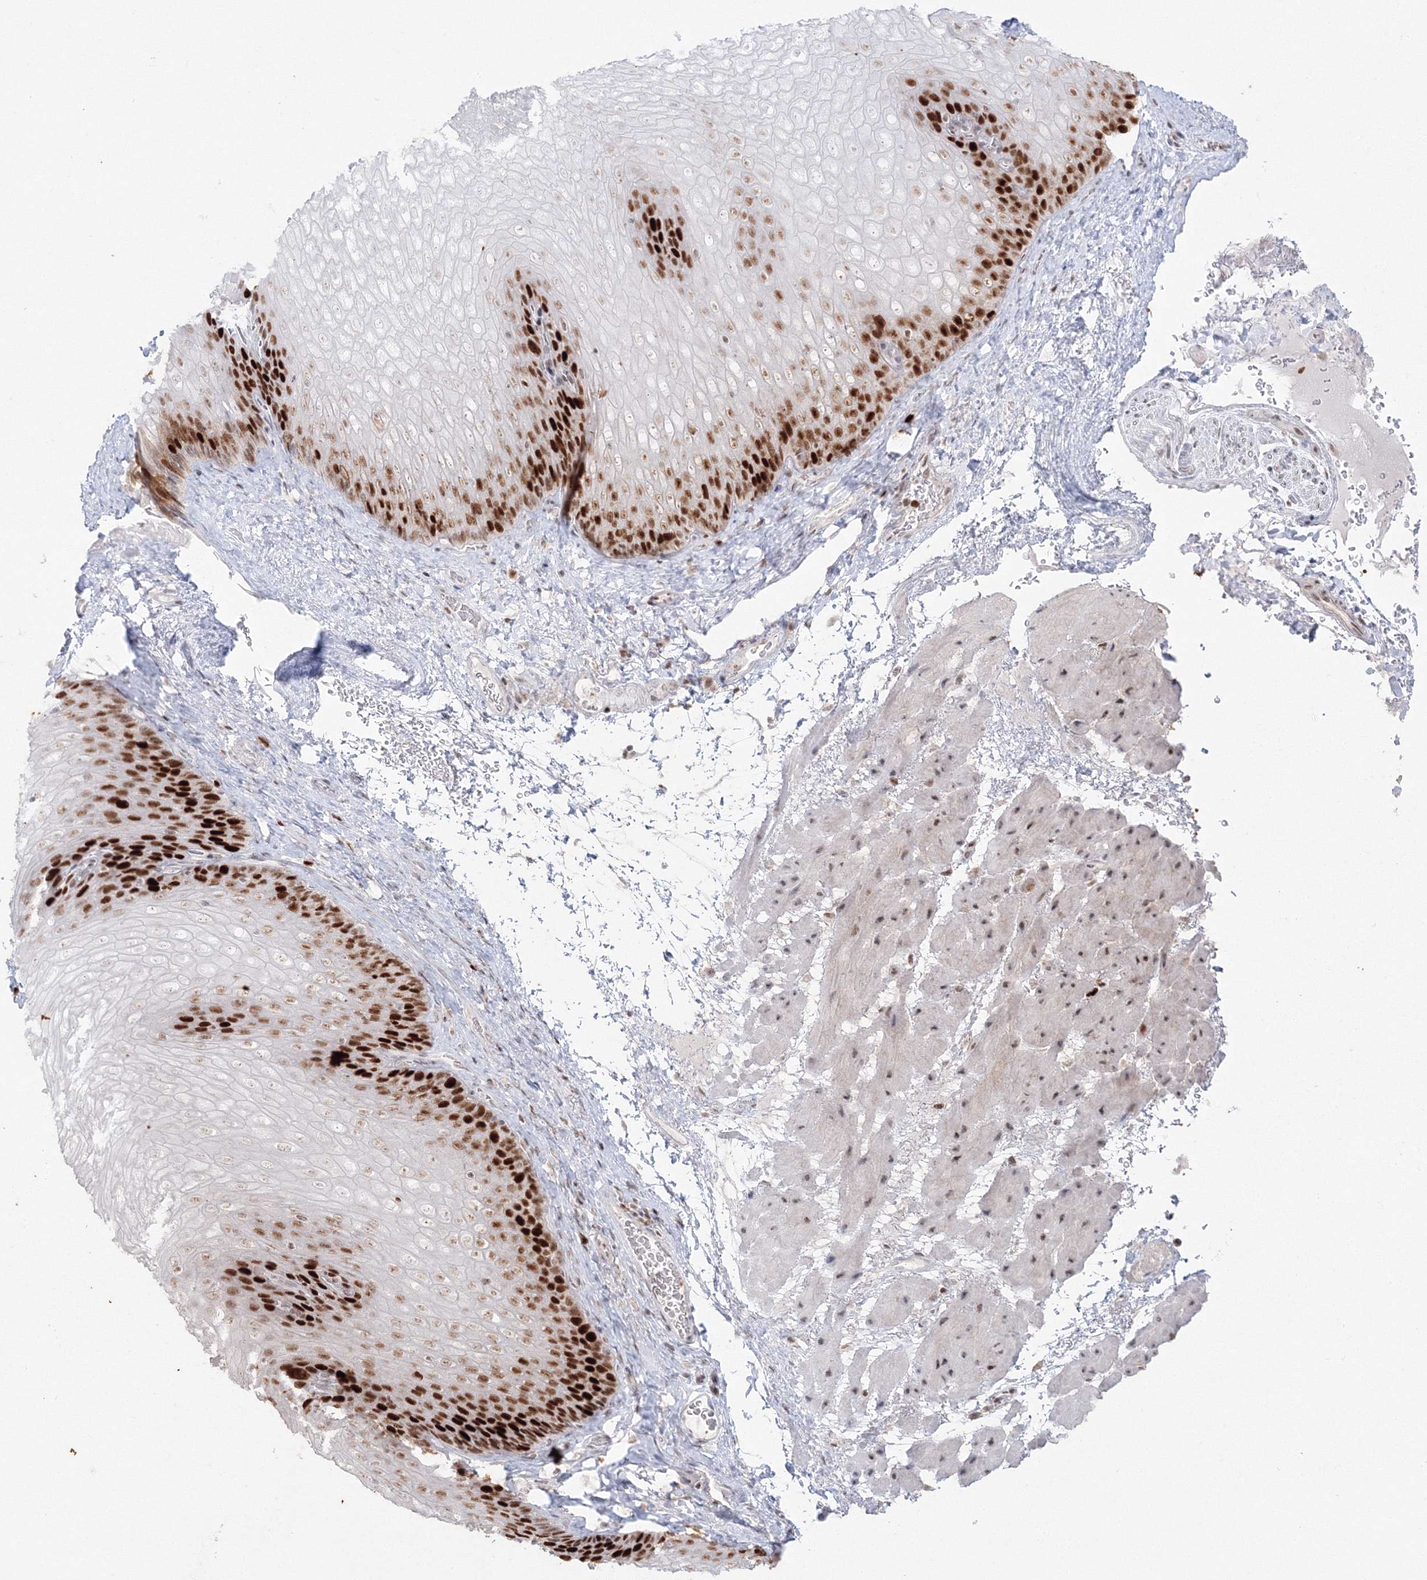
{"staining": {"intensity": "strong", "quantity": "25%-75%", "location": "nuclear"}, "tissue": "esophagus", "cell_type": "Squamous epithelial cells", "image_type": "normal", "snomed": [{"axis": "morphology", "description": "Normal tissue, NOS"}, {"axis": "topography", "description": "Esophagus"}], "caption": "Immunohistochemistry (DAB (3,3'-diaminobenzidine)) staining of unremarkable human esophagus shows strong nuclear protein staining in approximately 25%-75% of squamous epithelial cells. (DAB IHC, brown staining for protein, blue staining for nuclei).", "gene": "LIG1", "patient": {"sex": "female", "age": 66}}